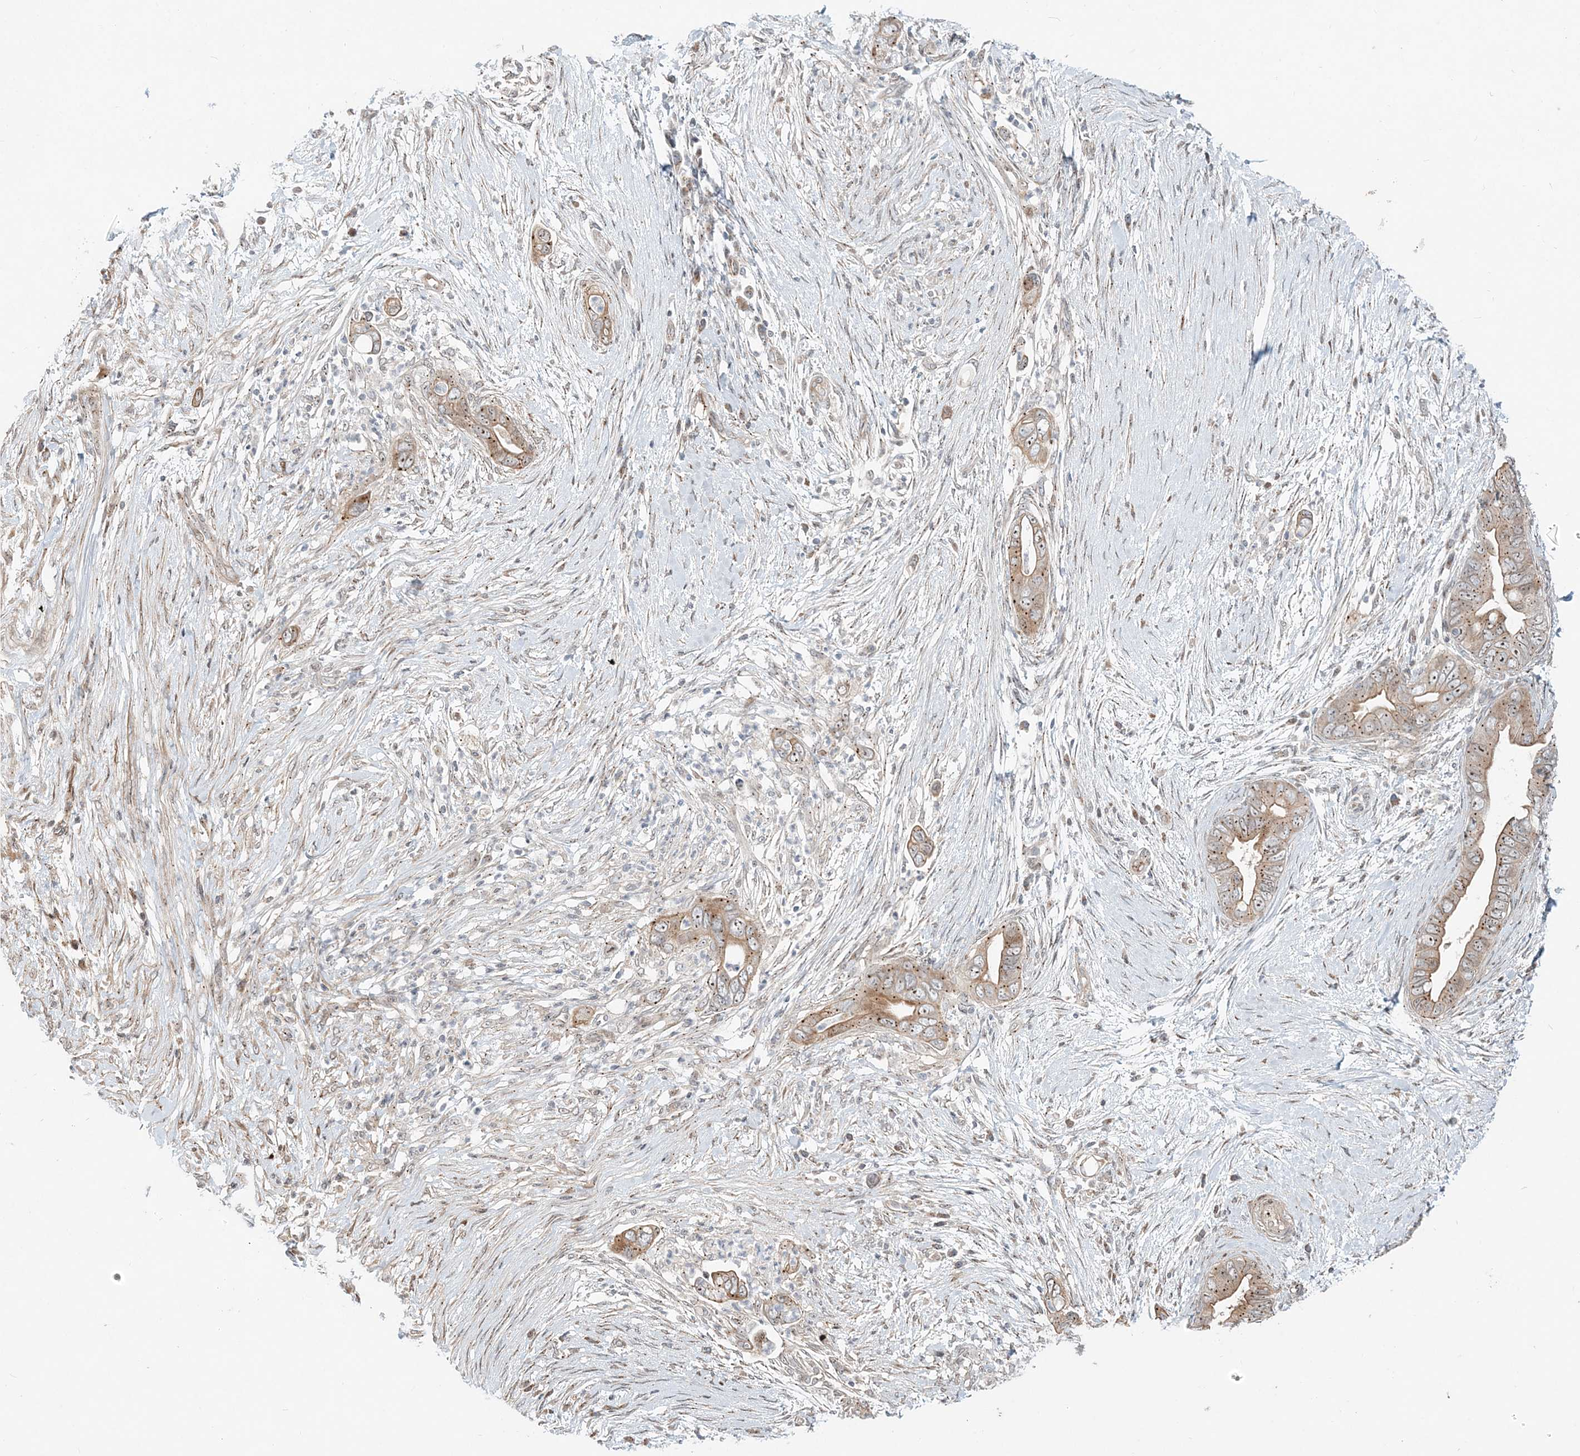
{"staining": {"intensity": "moderate", "quantity": ">75%", "location": "cytoplasmic/membranous,nuclear"}, "tissue": "pancreatic cancer", "cell_type": "Tumor cells", "image_type": "cancer", "snomed": [{"axis": "morphology", "description": "Adenocarcinoma, NOS"}, {"axis": "topography", "description": "Pancreas"}], "caption": "Immunohistochemical staining of human pancreatic adenocarcinoma demonstrates medium levels of moderate cytoplasmic/membranous and nuclear protein staining in about >75% of tumor cells.", "gene": "CXXC5", "patient": {"sex": "male", "age": 75}}